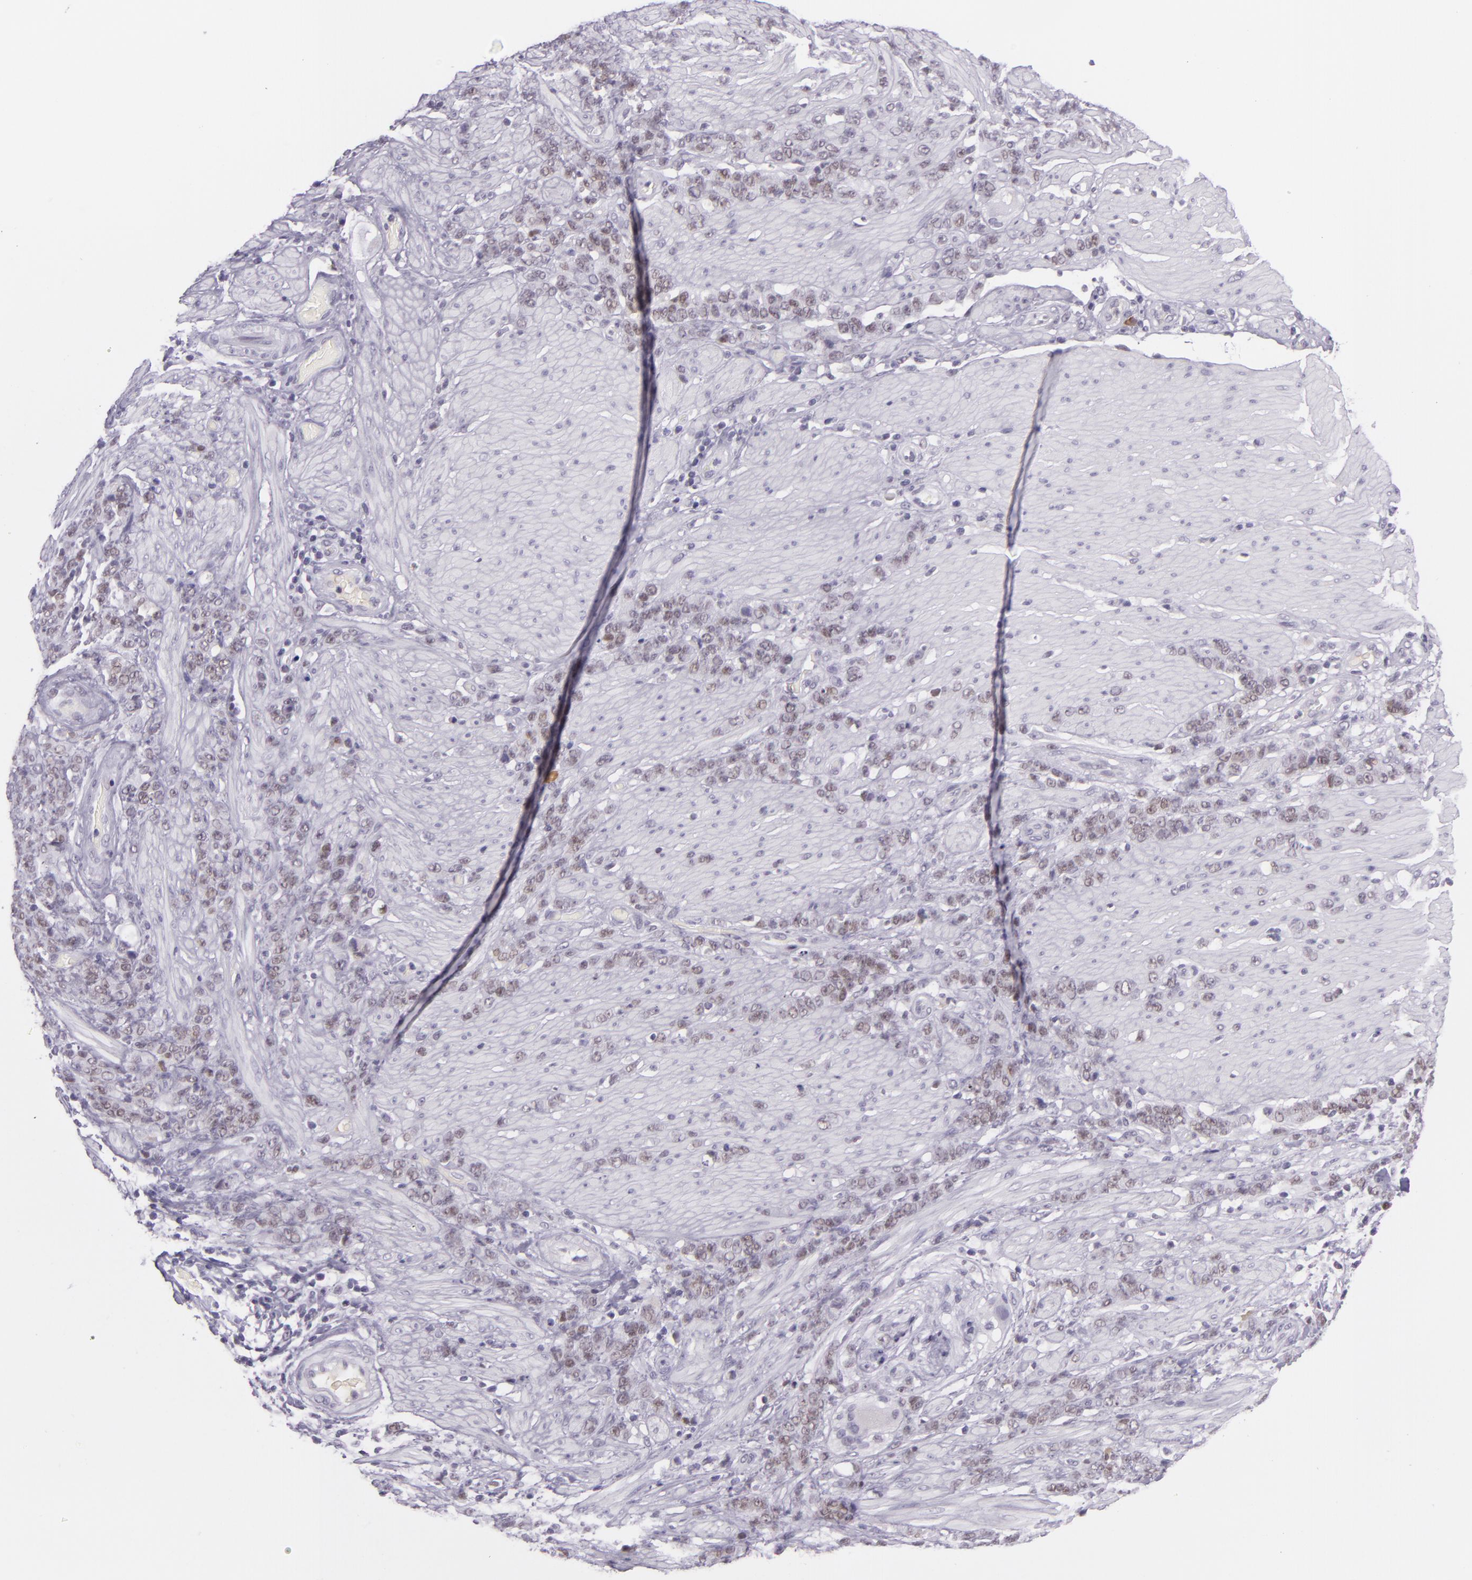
{"staining": {"intensity": "weak", "quantity": "25%-75%", "location": "nuclear"}, "tissue": "stomach cancer", "cell_type": "Tumor cells", "image_type": "cancer", "snomed": [{"axis": "morphology", "description": "Adenocarcinoma, NOS"}, {"axis": "topography", "description": "Stomach, lower"}], "caption": "Immunohistochemical staining of stomach adenocarcinoma exhibits weak nuclear protein expression in approximately 25%-75% of tumor cells.", "gene": "CHEK2", "patient": {"sex": "male", "age": 88}}